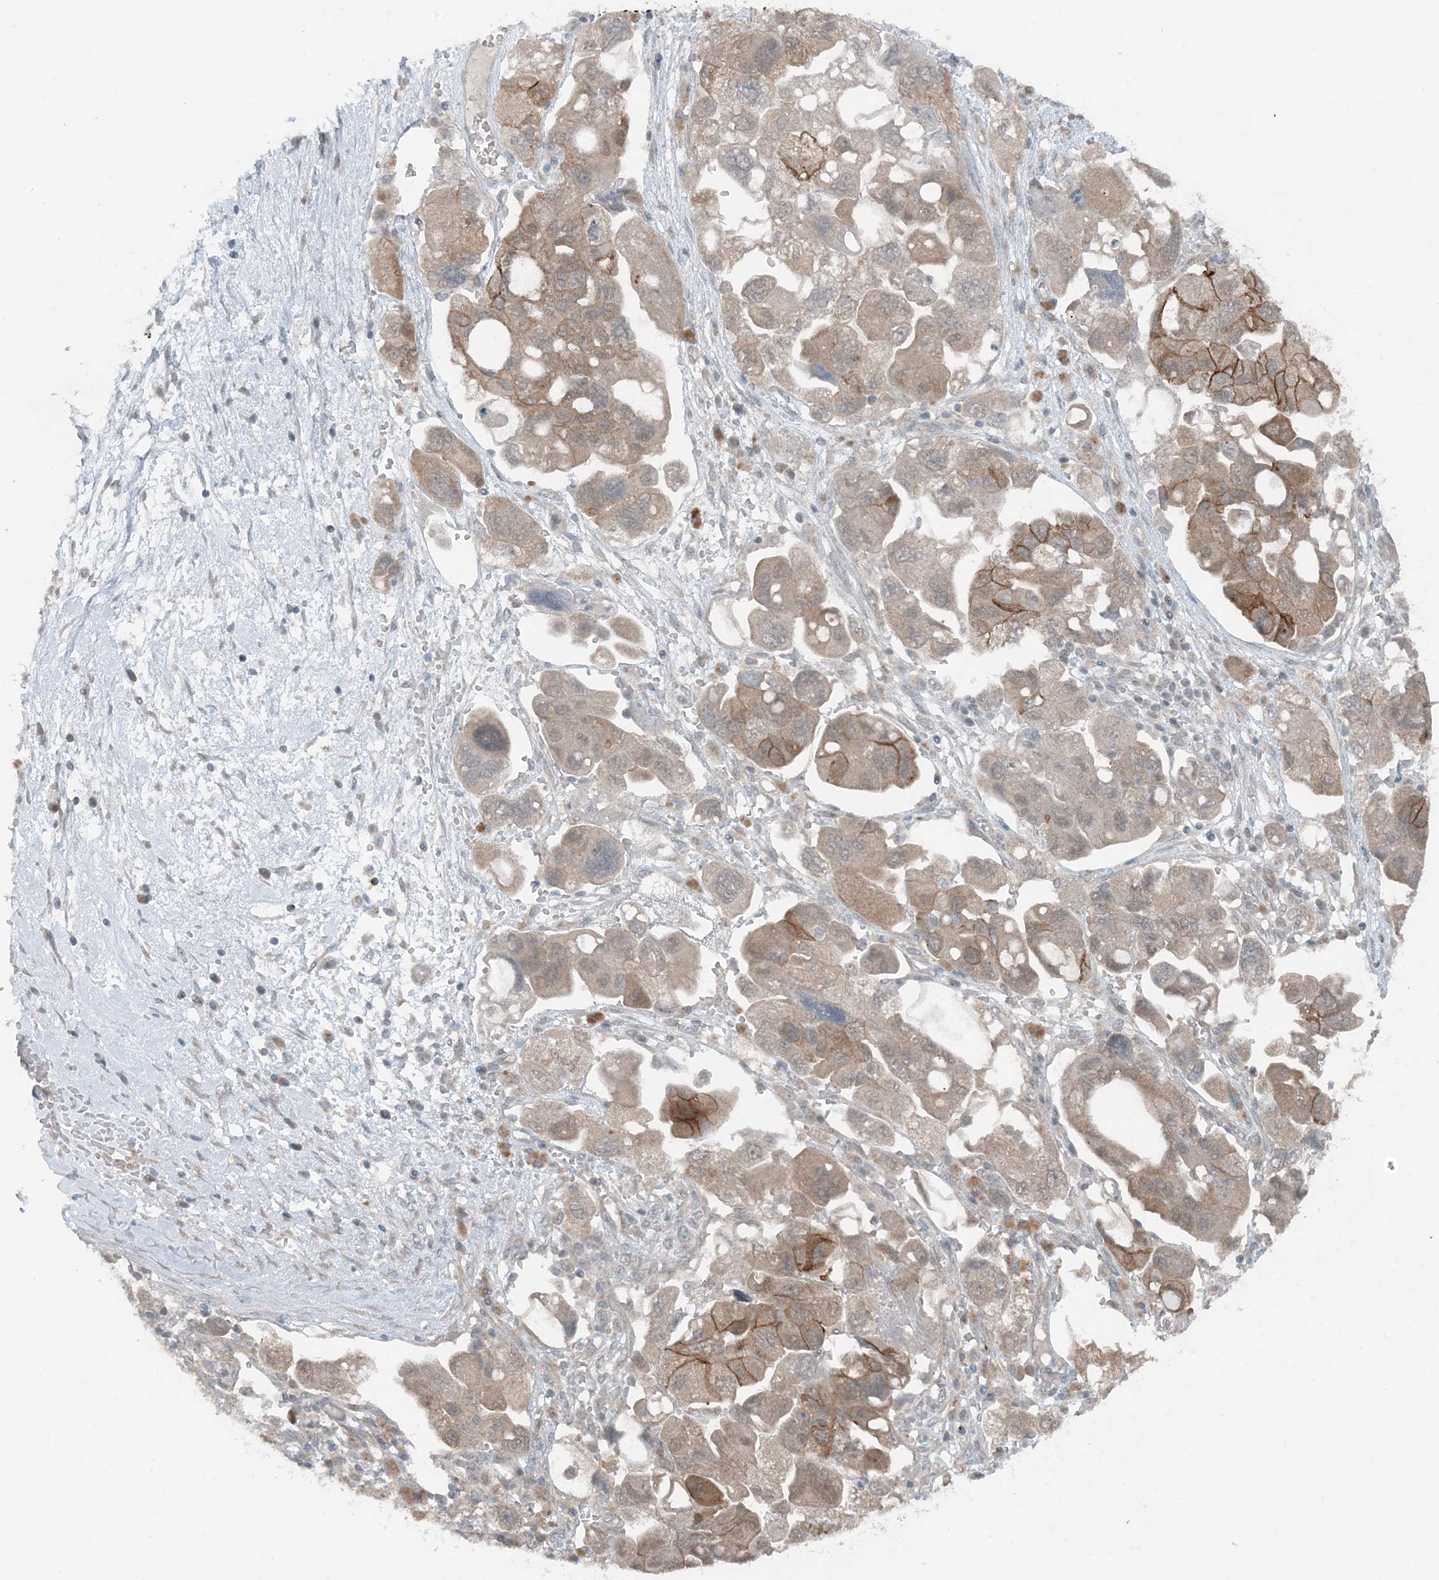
{"staining": {"intensity": "moderate", "quantity": "<25%", "location": "cytoplasmic/membranous"}, "tissue": "ovarian cancer", "cell_type": "Tumor cells", "image_type": "cancer", "snomed": [{"axis": "morphology", "description": "Carcinoma, NOS"}, {"axis": "morphology", "description": "Cystadenocarcinoma, serous, NOS"}, {"axis": "topography", "description": "Ovary"}], "caption": "Immunohistochemical staining of ovarian cancer displays moderate cytoplasmic/membranous protein positivity in approximately <25% of tumor cells.", "gene": "MITD1", "patient": {"sex": "female", "age": 69}}